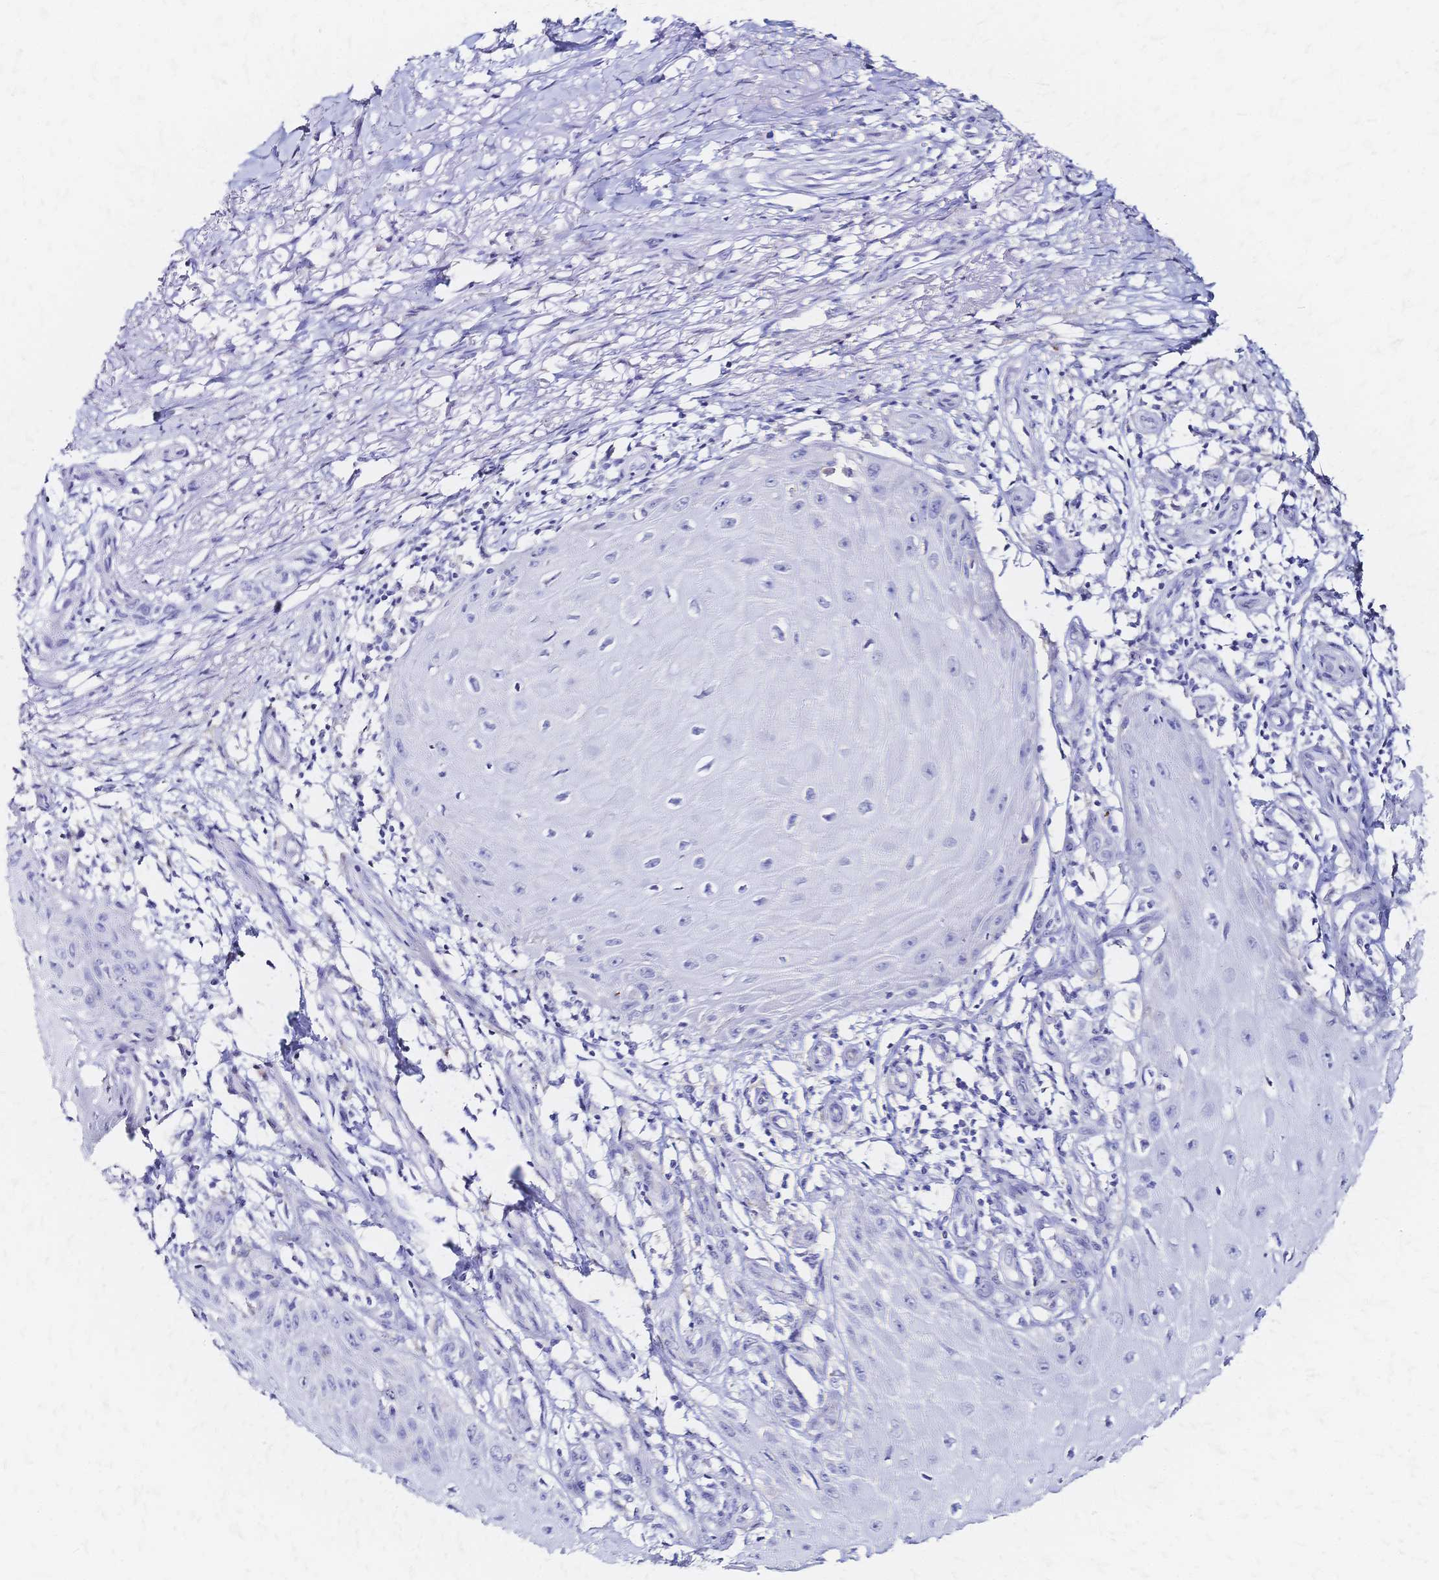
{"staining": {"intensity": "negative", "quantity": "none", "location": "none"}, "tissue": "skin cancer", "cell_type": "Tumor cells", "image_type": "cancer", "snomed": [{"axis": "morphology", "description": "Squamous cell carcinoma, NOS"}, {"axis": "topography", "description": "Skin"}], "caption": "Tumor cells are negative for brown protein staining in skin cancer (squamous cell carcinoma).", "gene": "SLC5A1", "patient": {"sex": "female", "age": 77}}